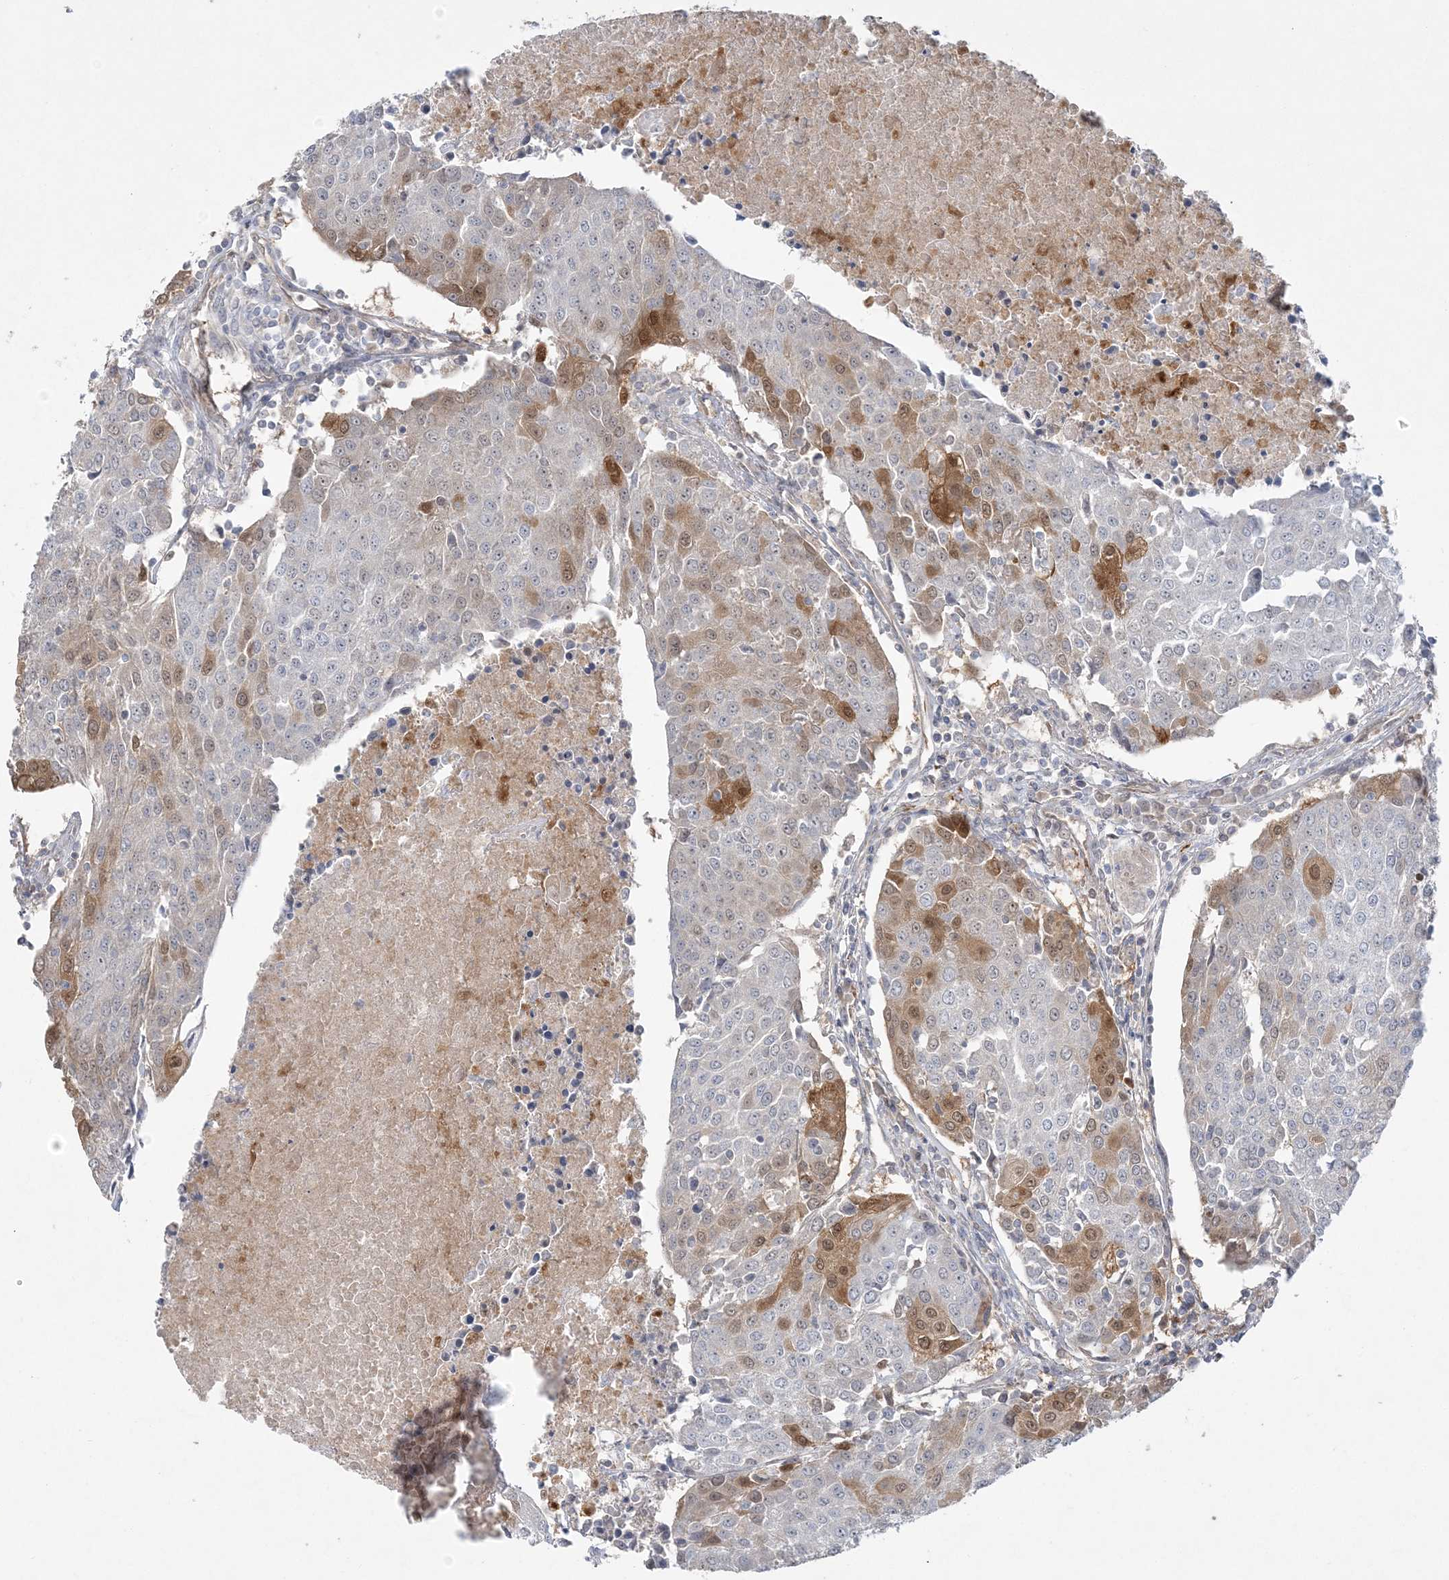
{"staining": {"intensity": "moderate", "quantity": "<25%", "location": "cytoplasmic/membranous,nuclear"}, "tissue": "urothelial cancer", "cell_type": "Tumor cells", "image_type": "cancer", "snomed": [{"axis": "morphology", "description": "Urothelial carcinoma, High grade"}, {"axis": "topography", "description": "Urinary bladder"}], "caption": "DAB (3,3'-diaminobenzidine) immunohistochemical staining of human urothelial carcinoma (high-grade) displays moderate cytoplasmic/membranous and nuclear protein expression in approximately <25% of tumor cells.", "gene": "INPP1", "patient": {"sex": "female", "age": 85}}